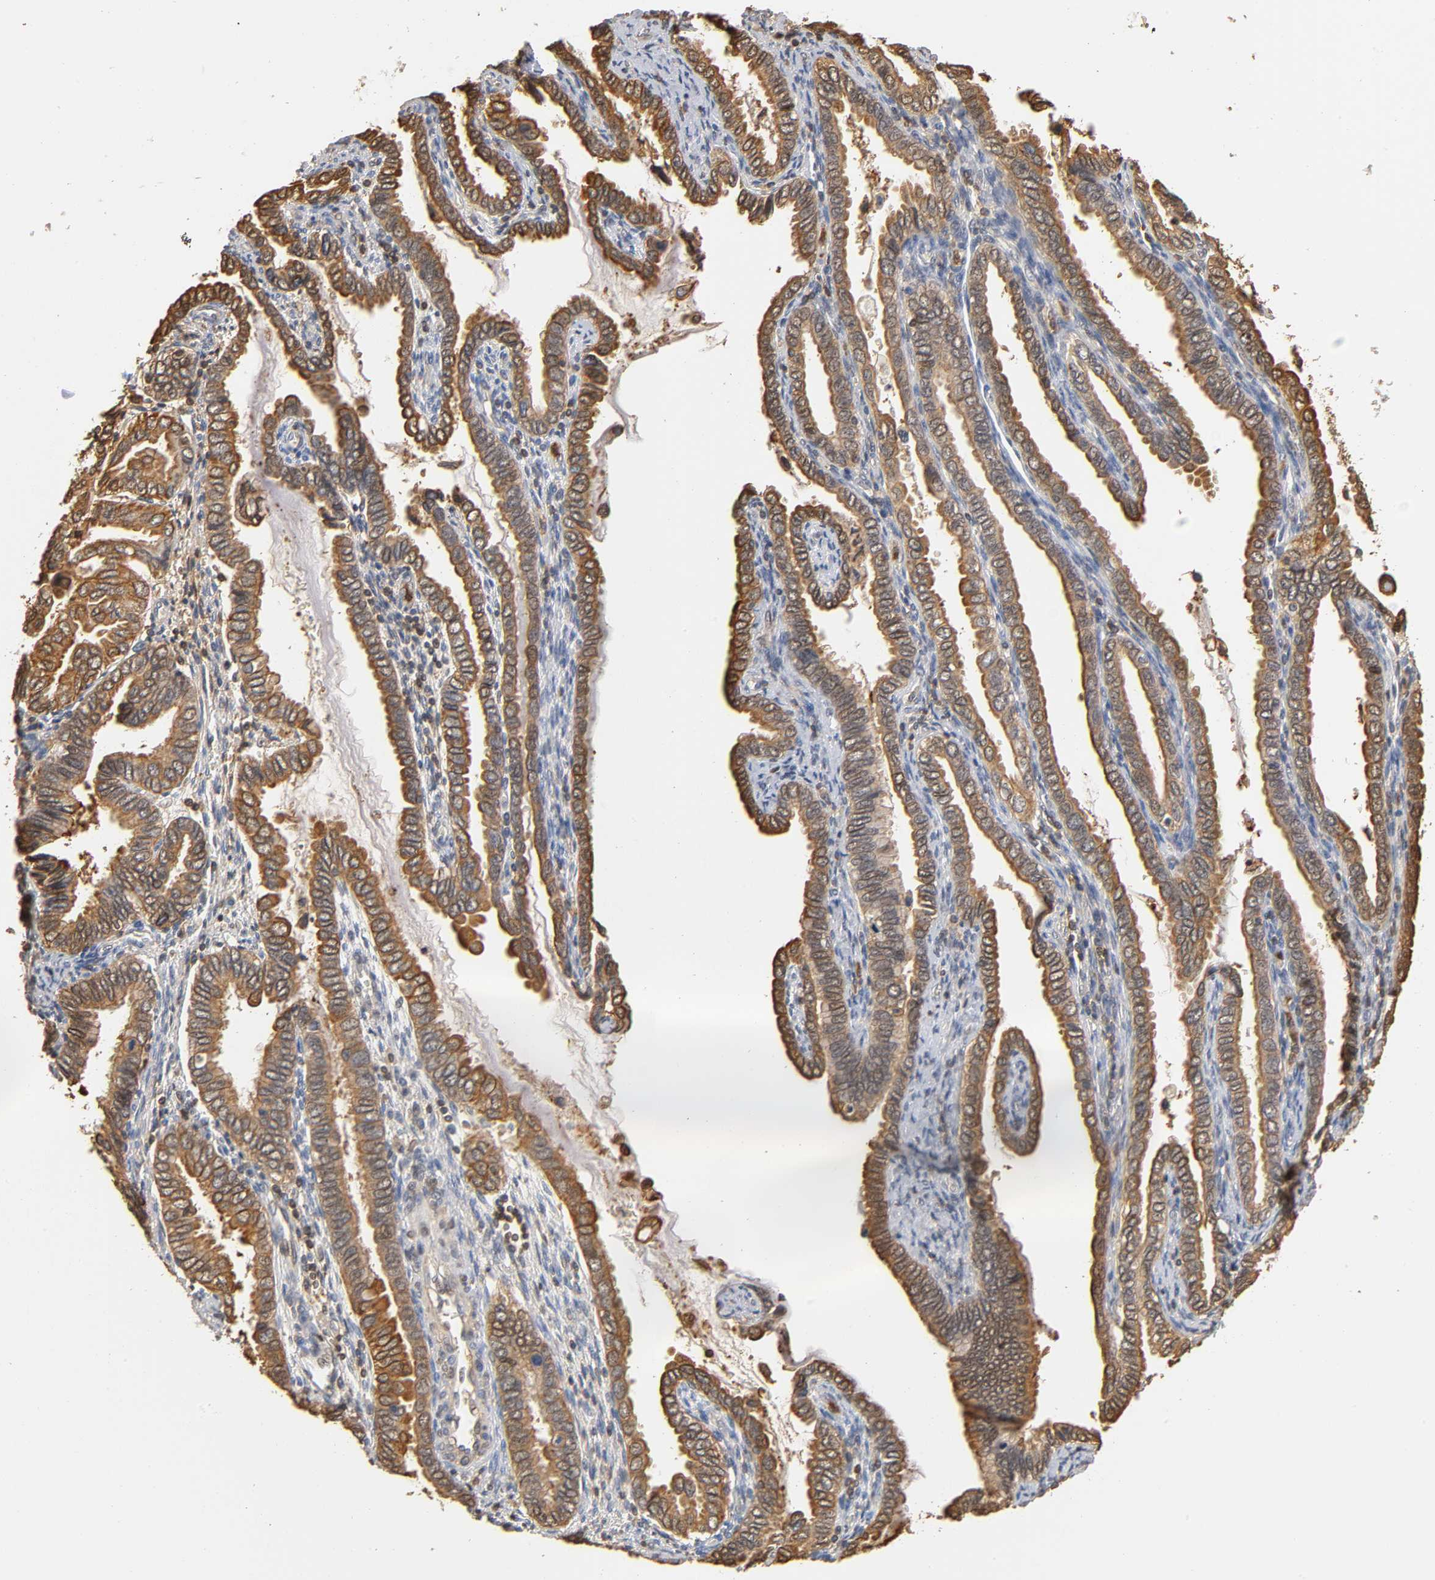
{"staining": {"intensity": "moderate", "quantity": ">75%", "location": "cytoplasmic/membranous"}, "tissue": "cervical cancer", "cell_type": "Tumor cells", "image_type": "cancer", "snomed": [{"axis": "morphology", "description": "Adenocarcinoma, NOS"}, {"axis": "topography", "description": "Cervix"}], "caption": "Protein expression analysis of adenocarcinoma (cervical) exhibits moderate cytoplasmic/membranous positivity in approximately >75% of tumor cells.", "gene": "ANXA11", "patient": {"sex": "female", "age": 49}}